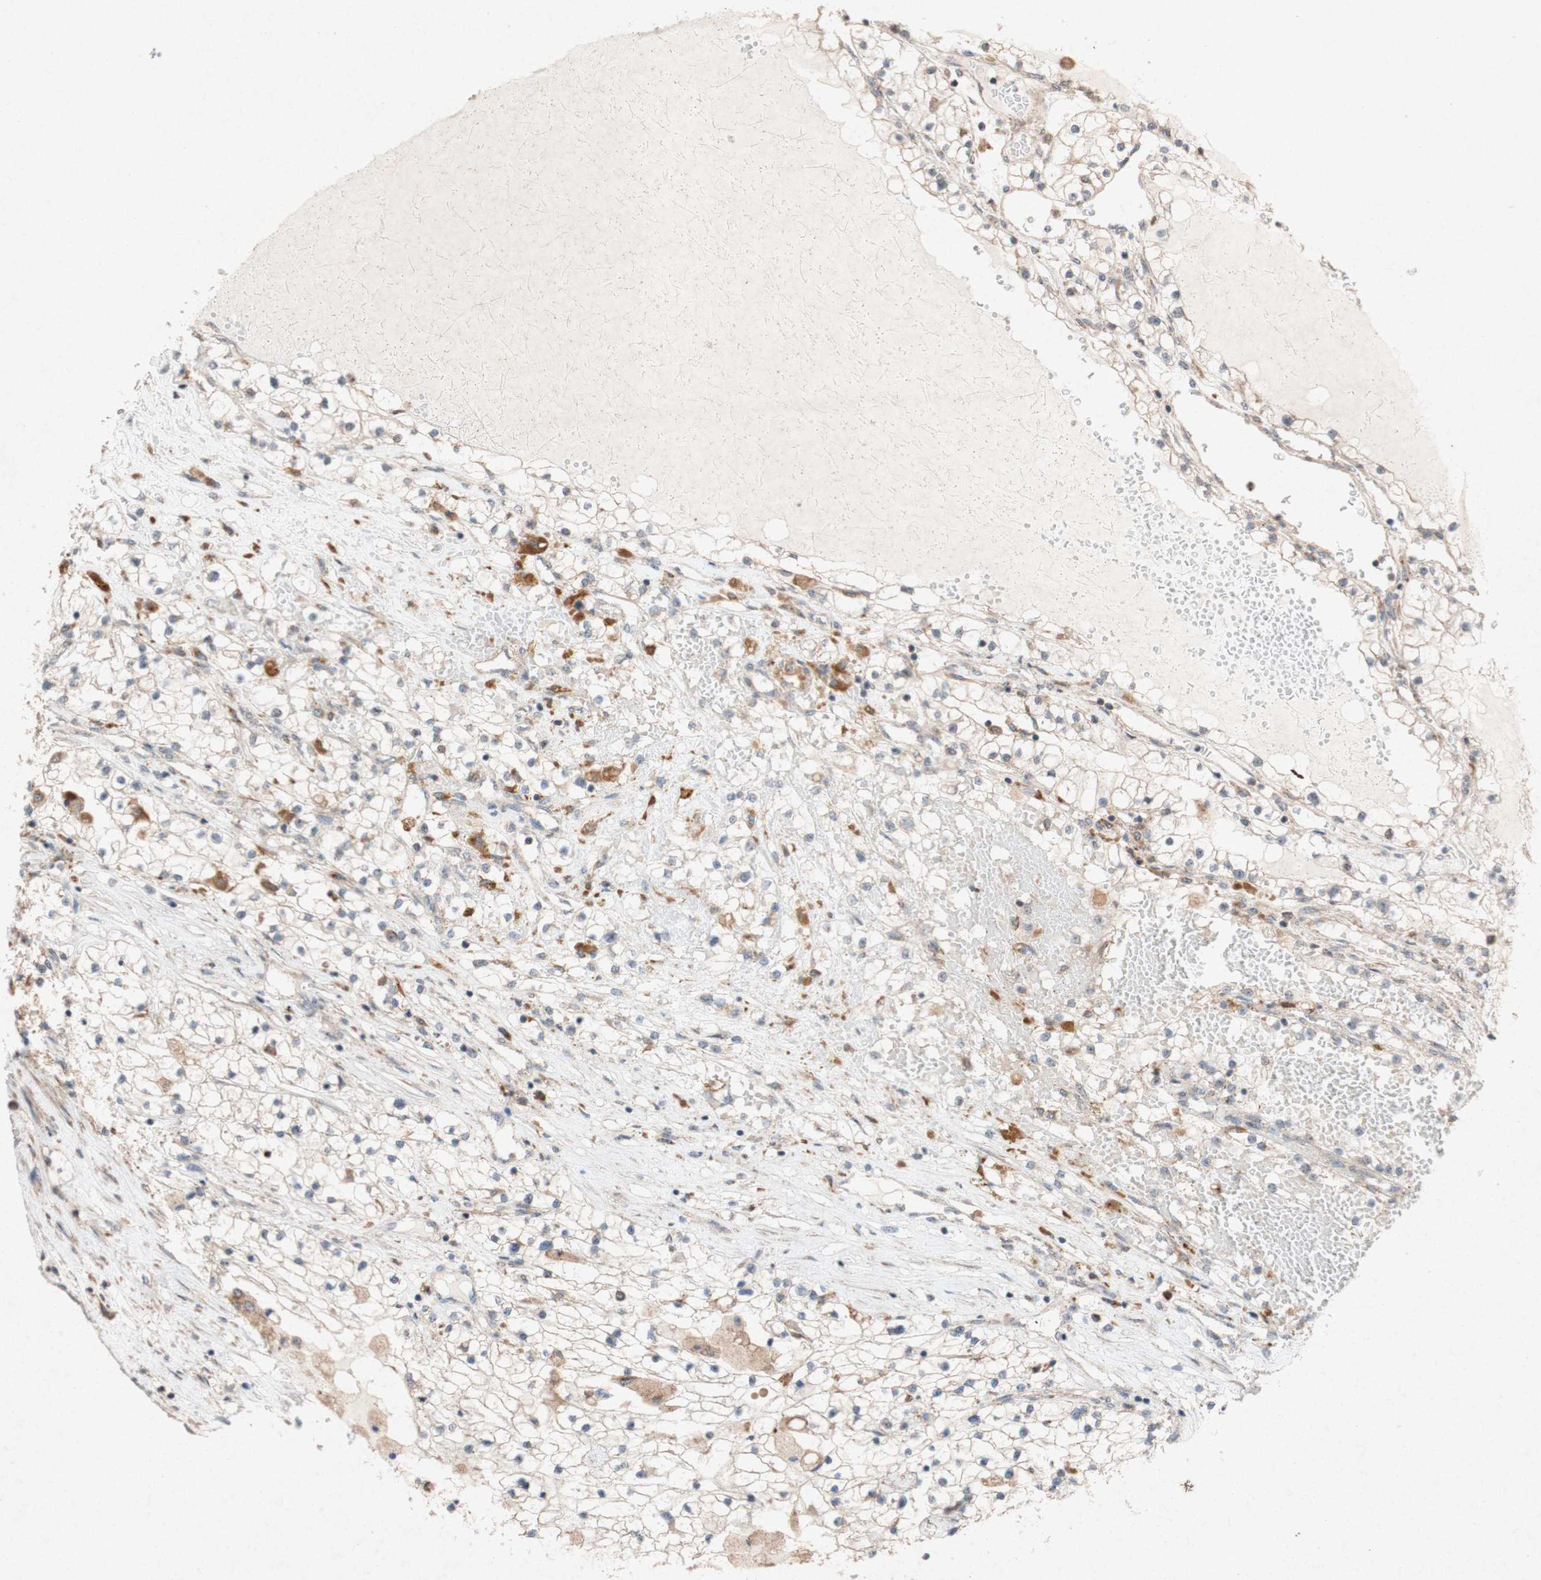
{"staining": {"intensity": "weak", "quantity": ">75%", "location": "cytoplasmic/membranous"}, "tissue": "renal cancer", "cell_type": "Tumor cells", "image_type": "cancer", "snomed": [{"axis": "morphology", "description": "Adenocarcinoma, NOS"}, {"axis": "topography", "description": "Kidney"}], "caption": "Approximately >75% of tumor cells in renal adenocarcinoma exhibit weak cytoplasmic/membranous protein expression as visualized by brown immunohistochemical staining.", "gene": "ATP6V1F", "patient": {"sex": "male", "age": 68}}